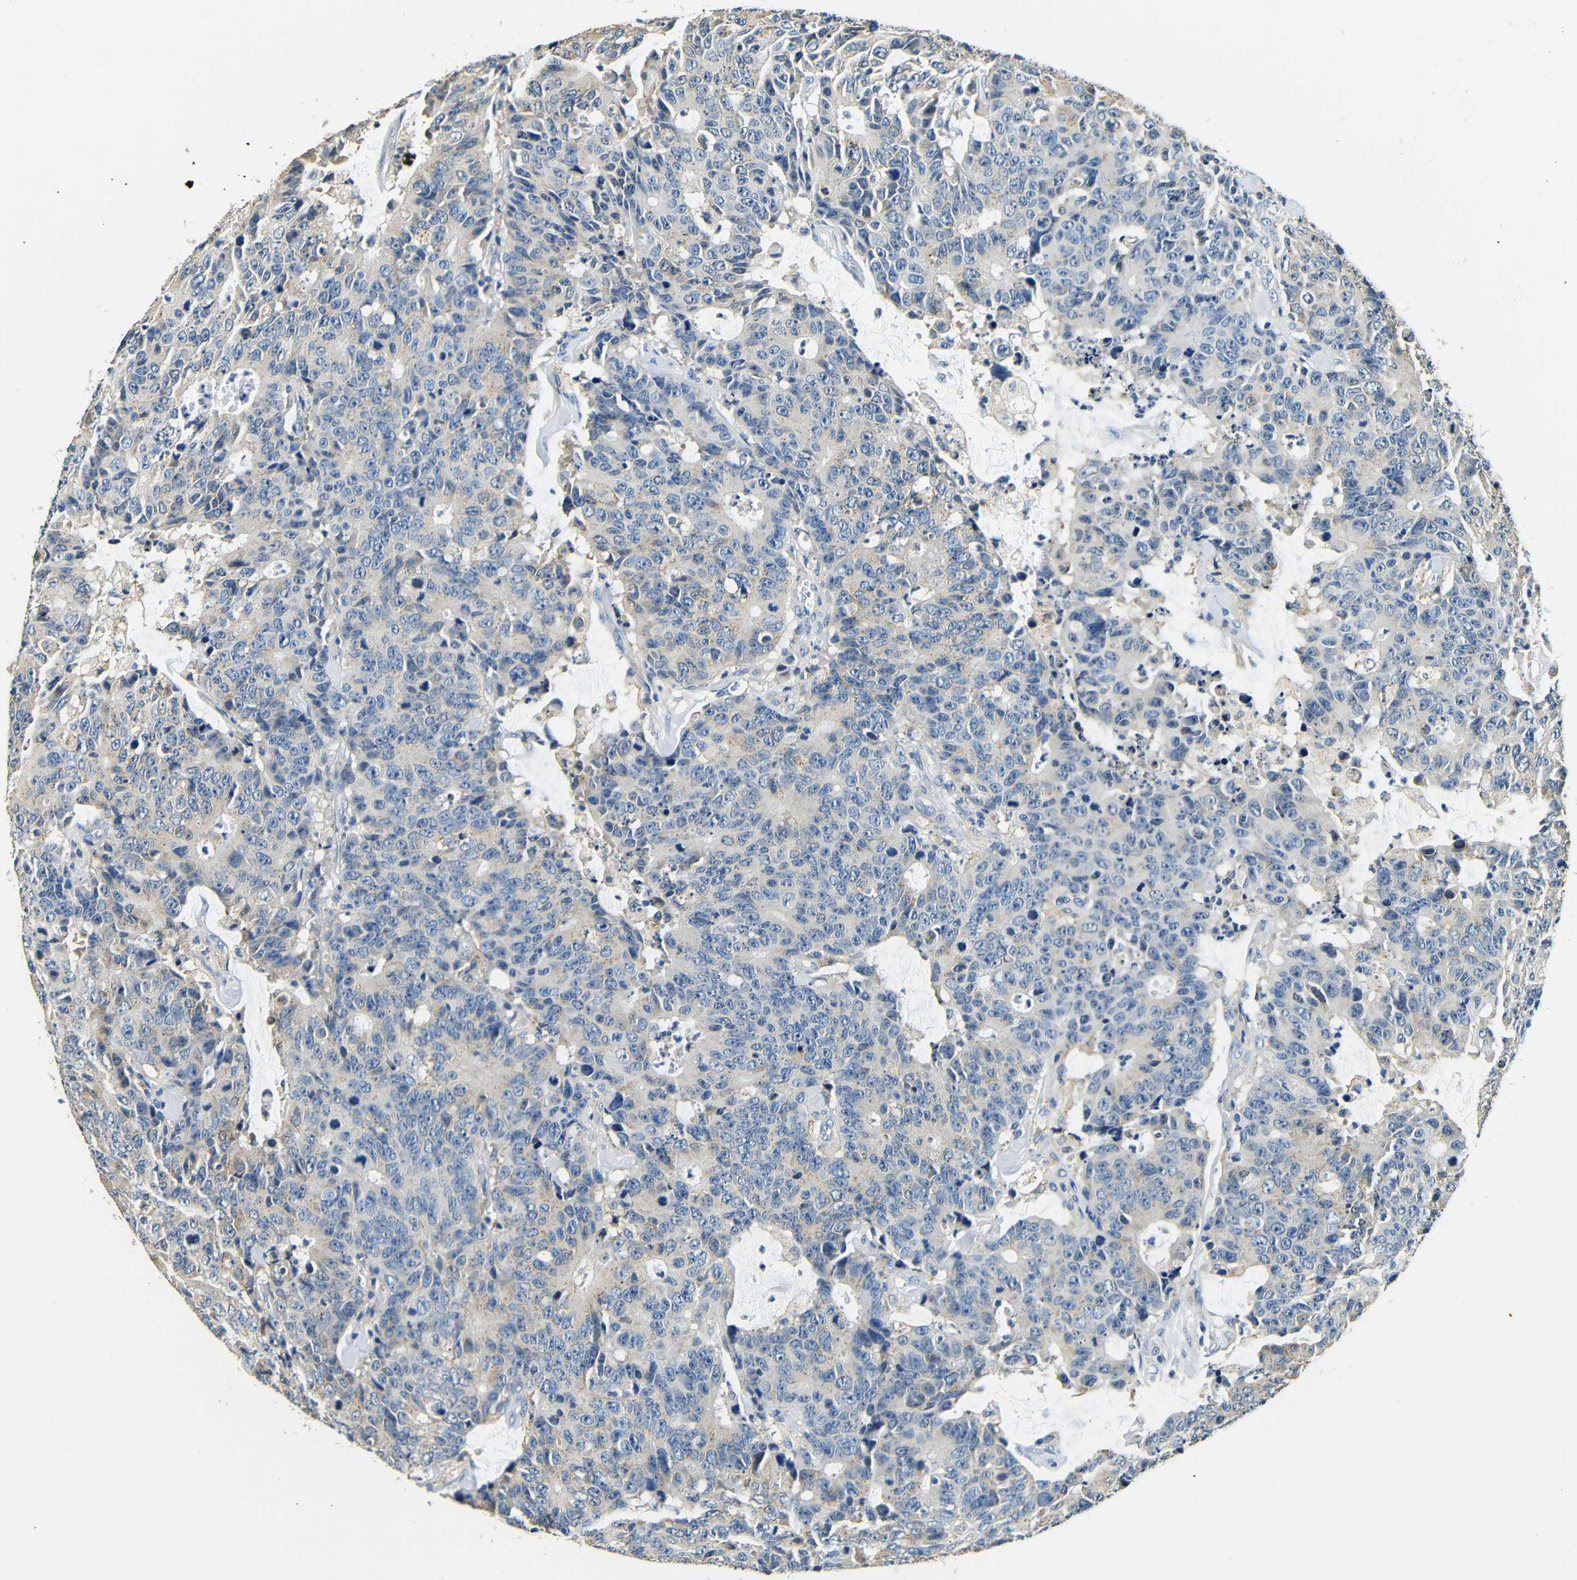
{"staining": {"intensity": "weak", "quantity": "<25%", "location": "cytoplasmic/membranous"}, "tissue": "colorectal cancer", "cell_type": "Tumor cells", "image_type": "cancer", "snomed": [{"axis": "morphology", "description": "Adenocarcinoma, NOS"}, {"axis": "topography", "description": "Colon"}], "caption": "Tumor cells show no significant expression in colorectal cancer (adenocarcinoma). Brightfield microscopy of immunohistochemistry stained with DAB (brown) and hematoxylin (blue), captured at high magnification.", "gene": "FMO5", "patient": {"sex": "female", "age": 86}}